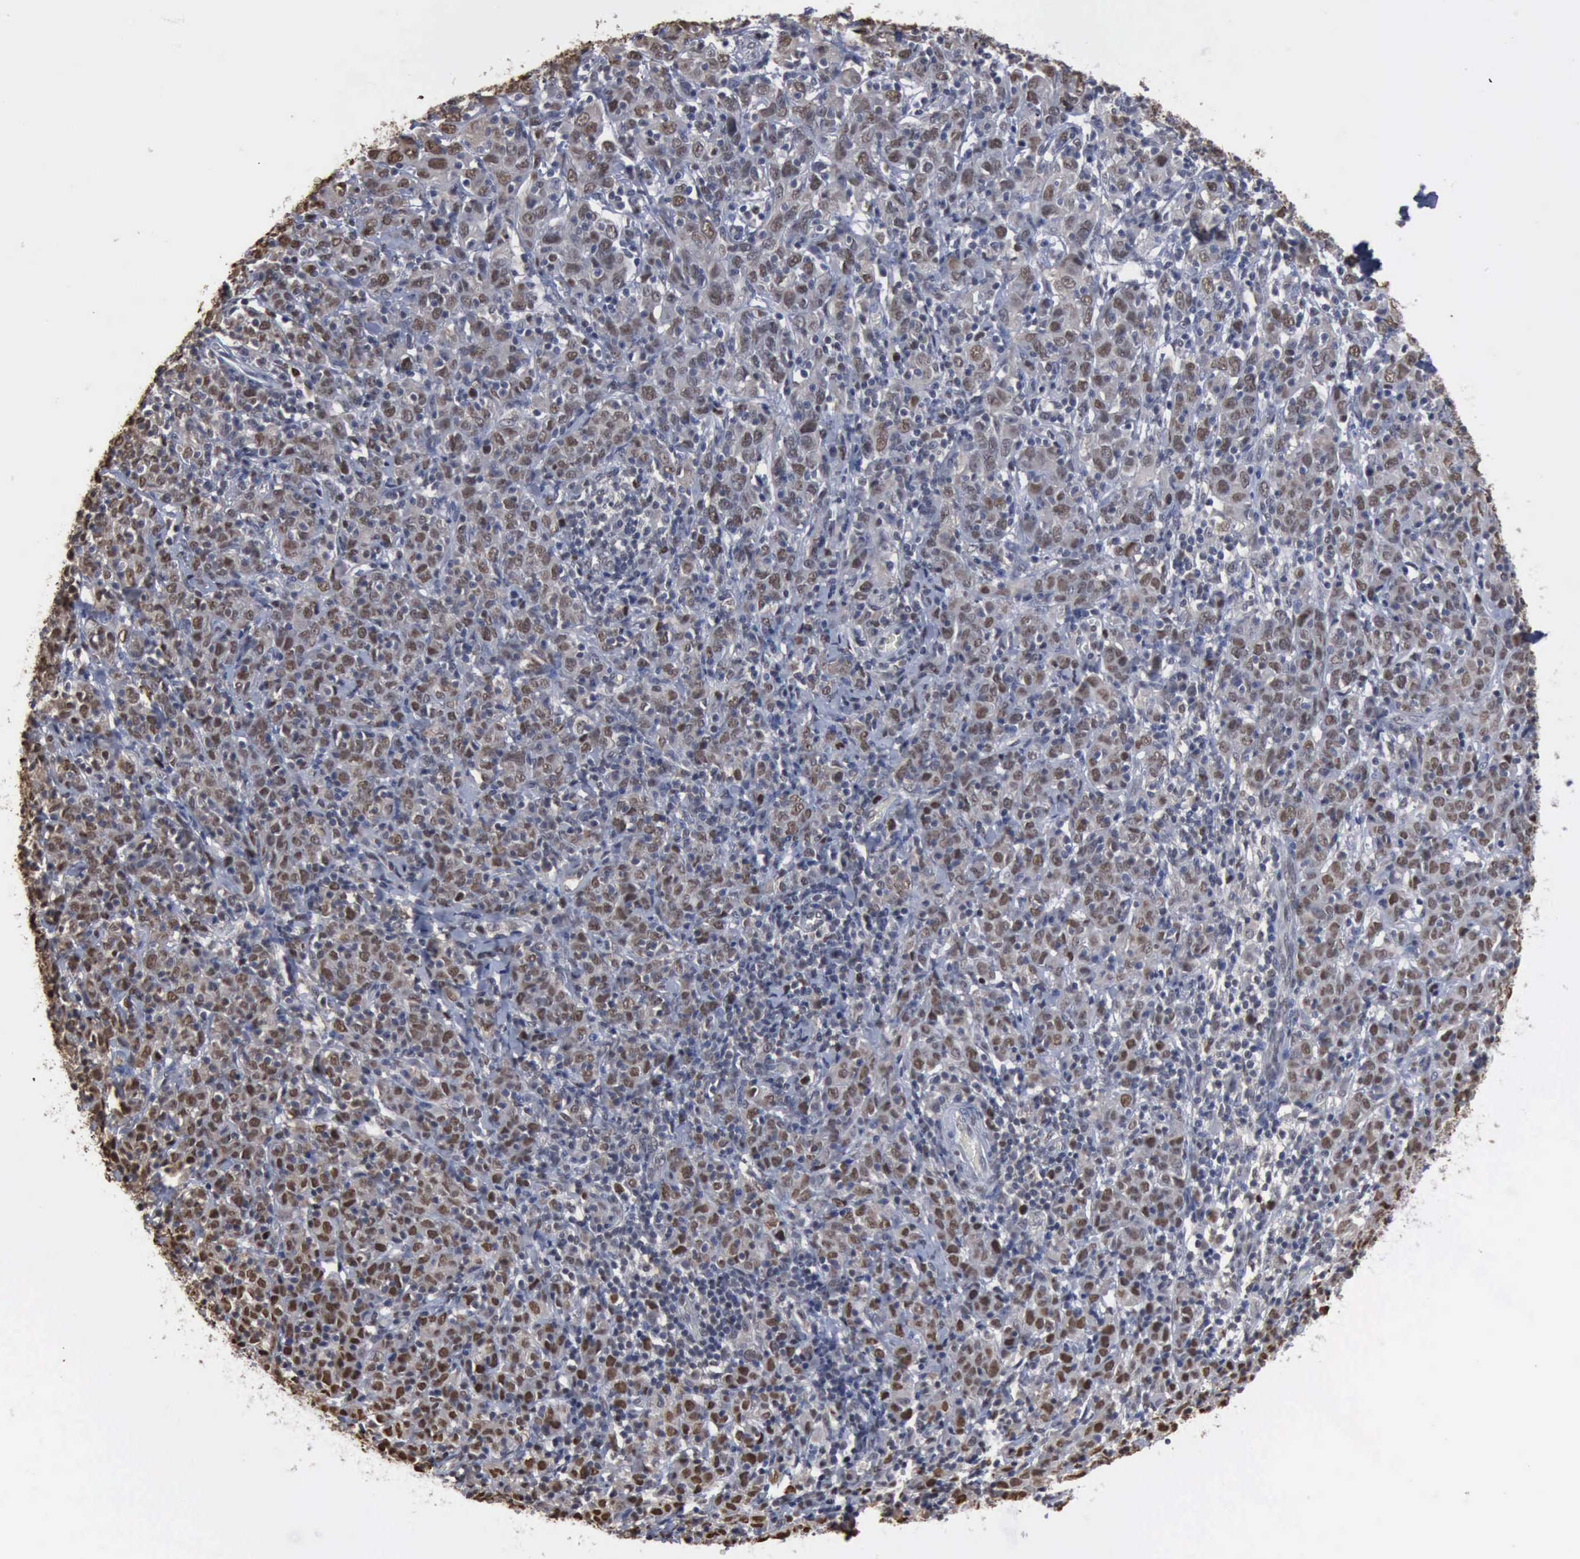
{"staining": {"intensity": "moderate", "quantity": ">75%", "location": "nuclear"}, "tissue": "cervical cancer", "cell_type": "Tumor cells", "image_type": "cancer", "snomed": [{"axis": "morphology", "description": "Normal tissue, NOS"}, {"axis": "morphology", "description": "Squamous cell carcinoma, NOS"}, {"axis": "topography", "description": "Cervix"}], "caption": "Protein expression analysis of cervical squamous cell carcinoma exhibits moderate nuclear positivity in approximately >75% of tumor cells.", "gene": "PCNA", "patient": {"sex": "female", "age": 67}}